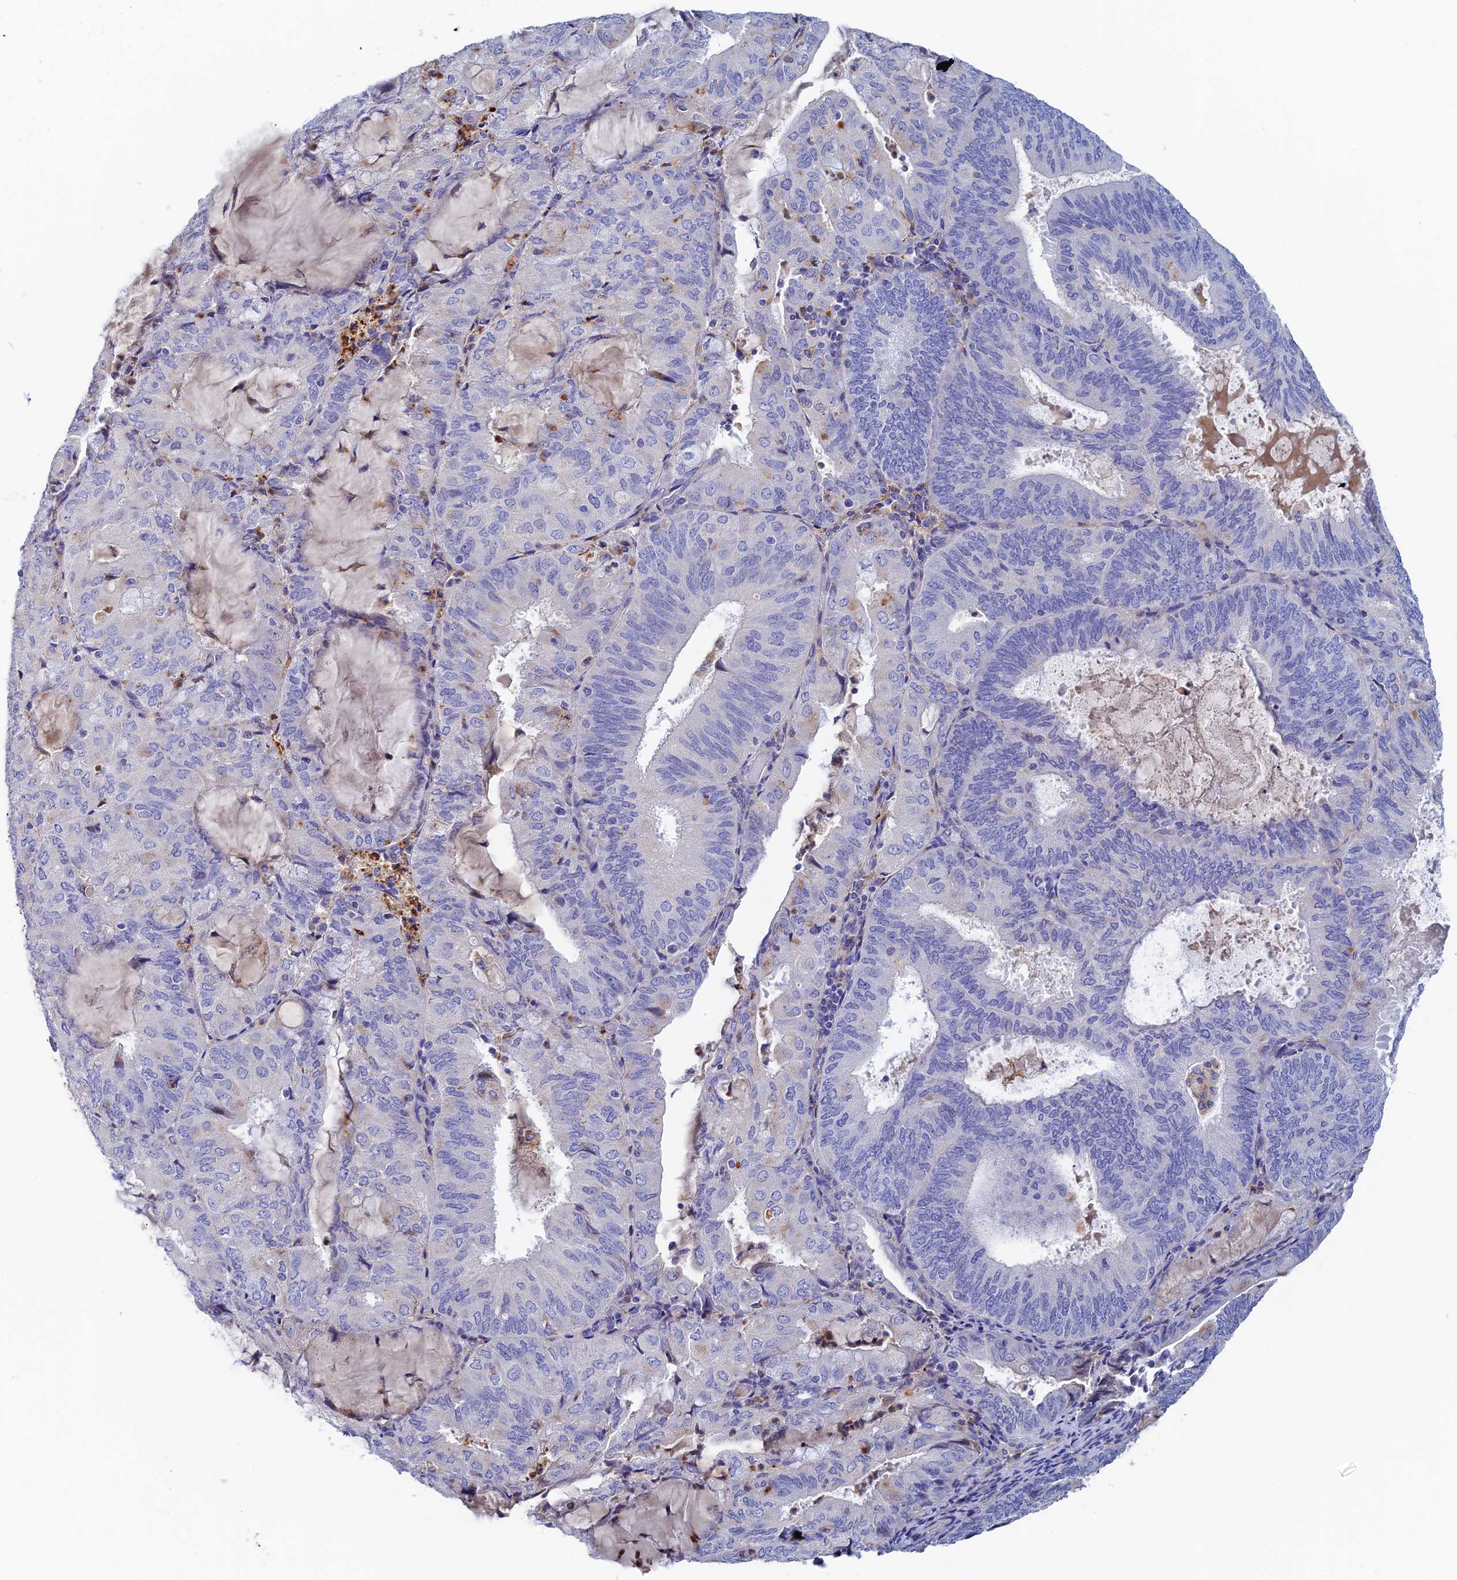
{"staining": {"intensity": "moderate", "quantity": "<25%", "location": "cytoplasmic/membranous"}, "tissue": "endometrial cancer", "cell_type": "Tumor cells", "image_type": "cancer", "snomed": [{"axis": "morphology", "description": "Adenocarcinoma, NOS"}, {"axis": "topography", "description": "Endometrium"}], "caption": "The image demonstrates immunohistochemical staining of endometrial cancer (adenocarcinoma). There is moderate cytoplasmic/membranous staining is present in about <25% of tumor cells.", "gene": "RPGRIP1L", "patient": {"sex": "female", "age": 81}}